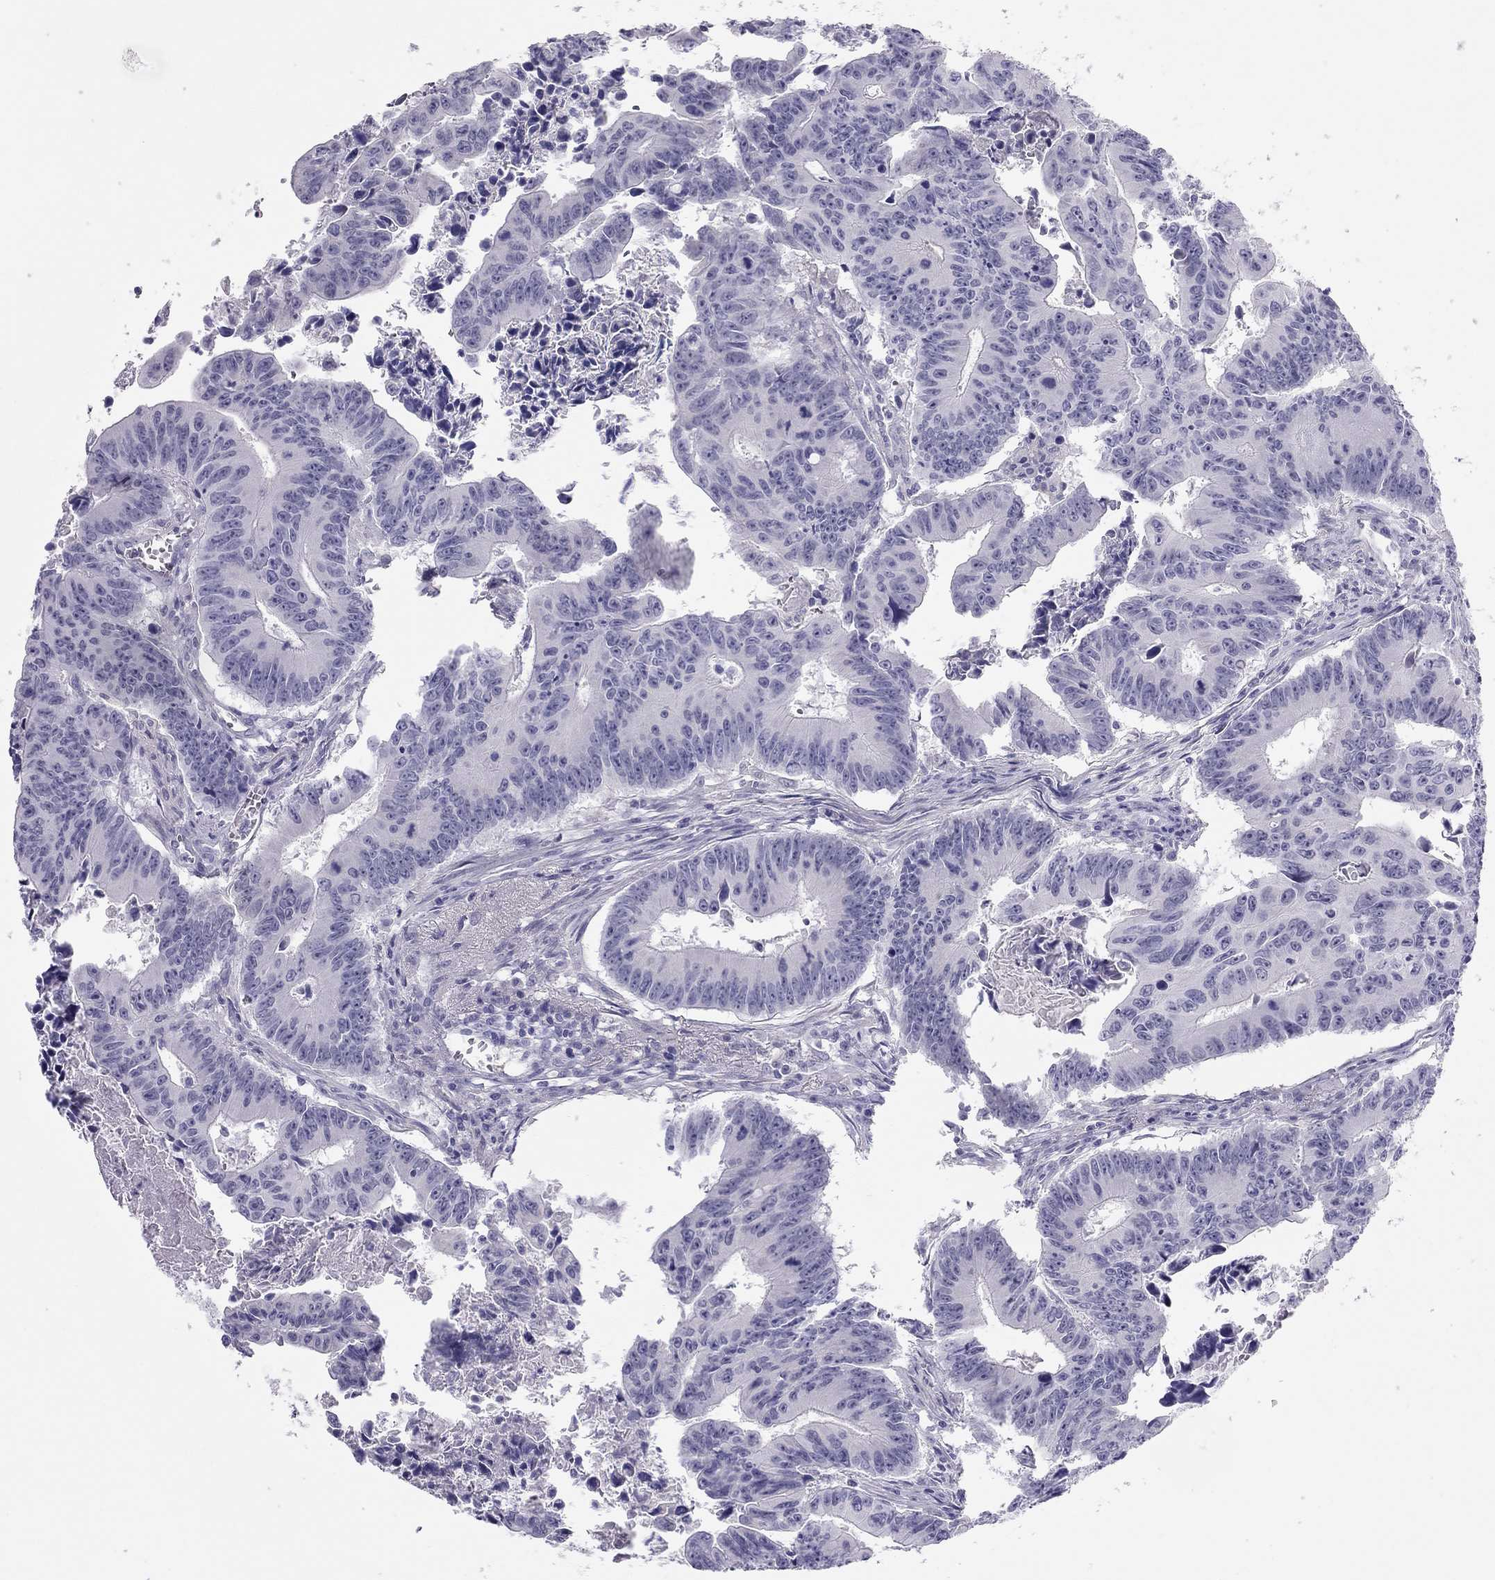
{"staining": {"intensity": "negative", "quantity": "none", "location": "none"}, "tissue": "colorectal cancer", "cell_type": "Tumor cells", "image_type": "cancer", "snomed": [{"axis": "morphology", "description": "Adenocarcinoma, NOS"}, {"axis": "topography", "description": "Colon"}], "caption": "Human colorectal adenocarcinoma stained for a protein using immunohistochemistry demonstrates no positivity in tumor cells.", "gene": "SPATA12", "patient": {"sex": "female", "age": 87}}